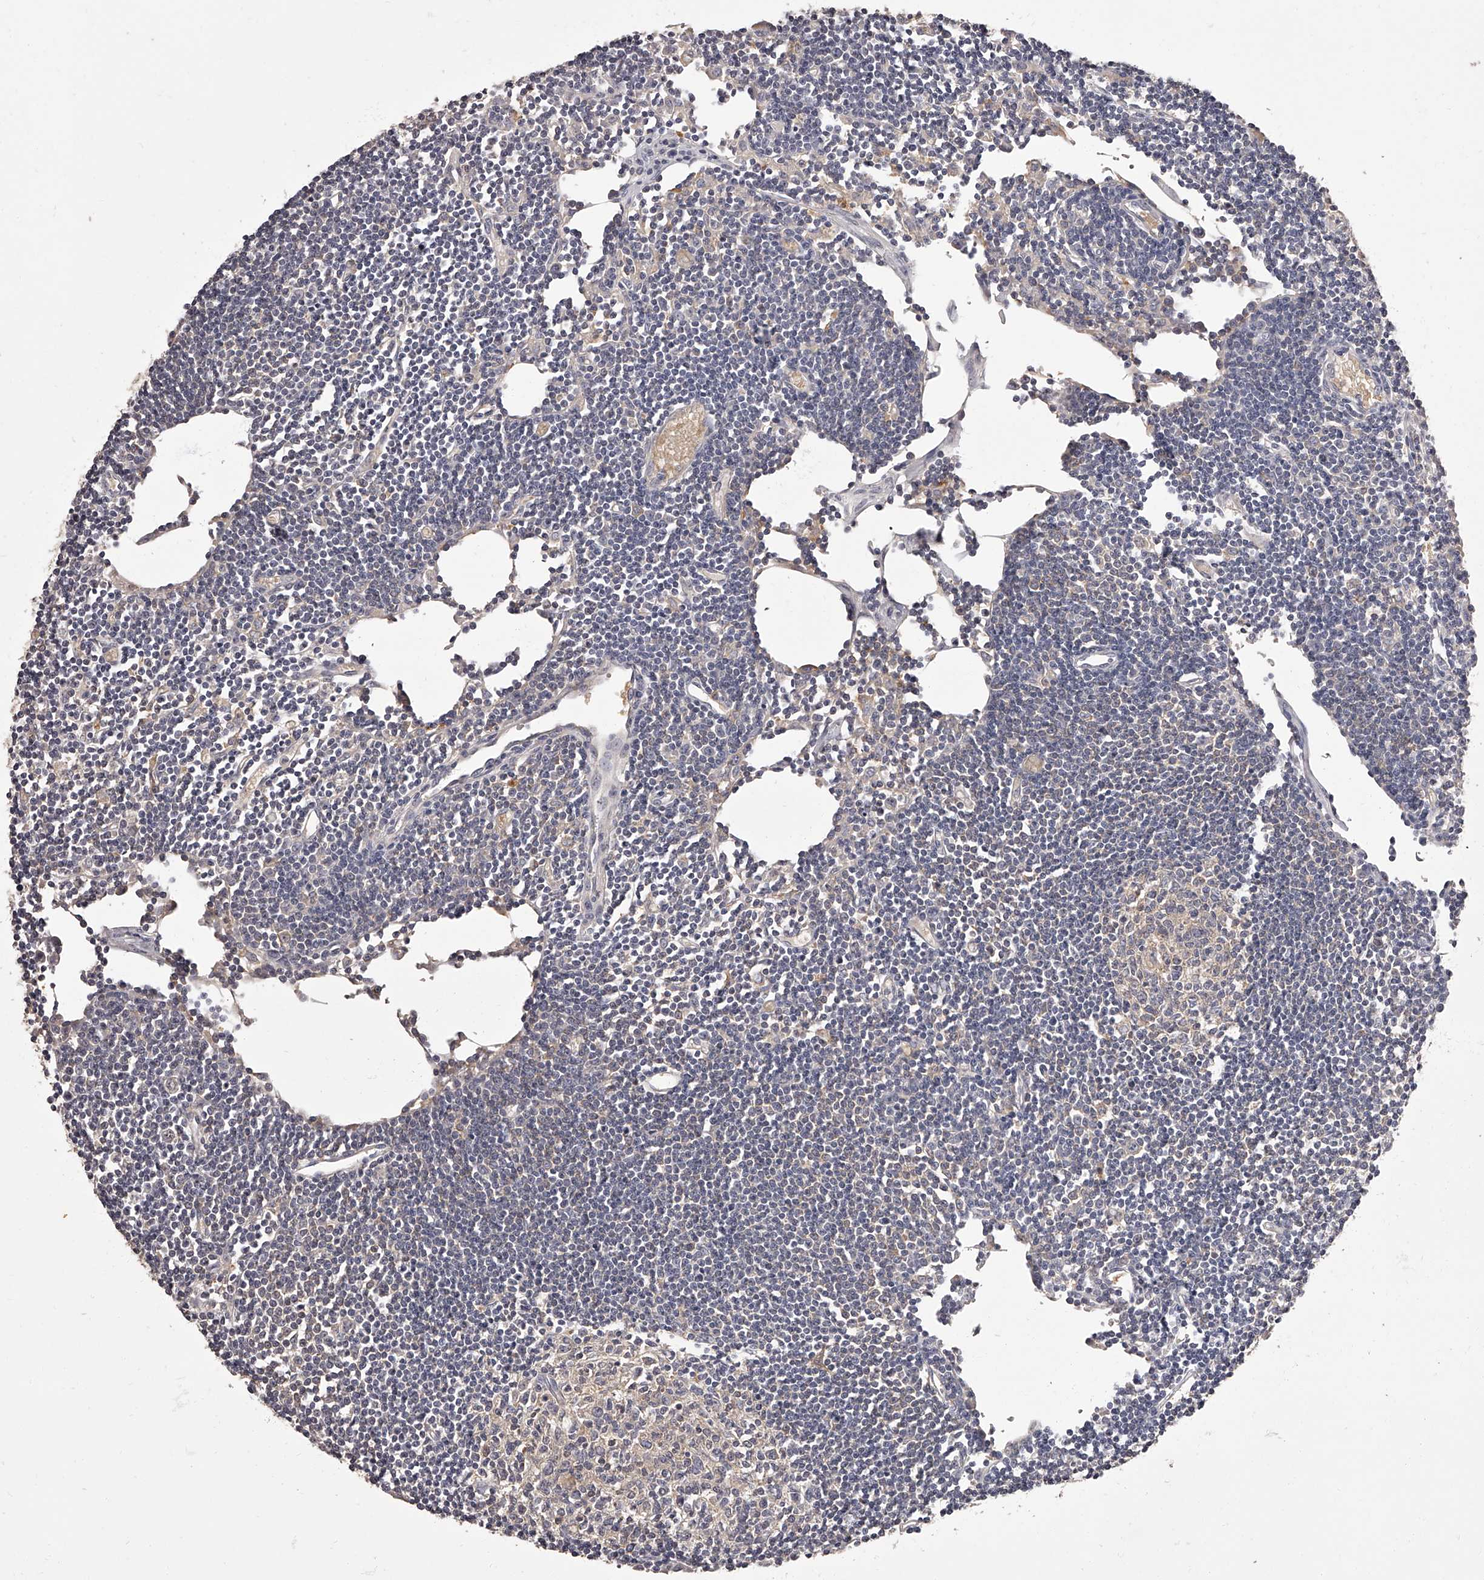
{"staining": {"intensity": "negative", "quantity": "none", "location": "none"}, "tissue": "lymph node", "cell_type": "Germinal center cells", "image_type": "normal", "snomed": [{"axis": "morphology", "description": "Normal tissue, NOS"}, {"axis": "topography", "description": "Lymph node"}], "caption": "Immunohistochemical staining of benign lymph node shows no significant expression in germinal center cells.", "gene": "APEH", "patient": {"sex": "female", "age": 11}}